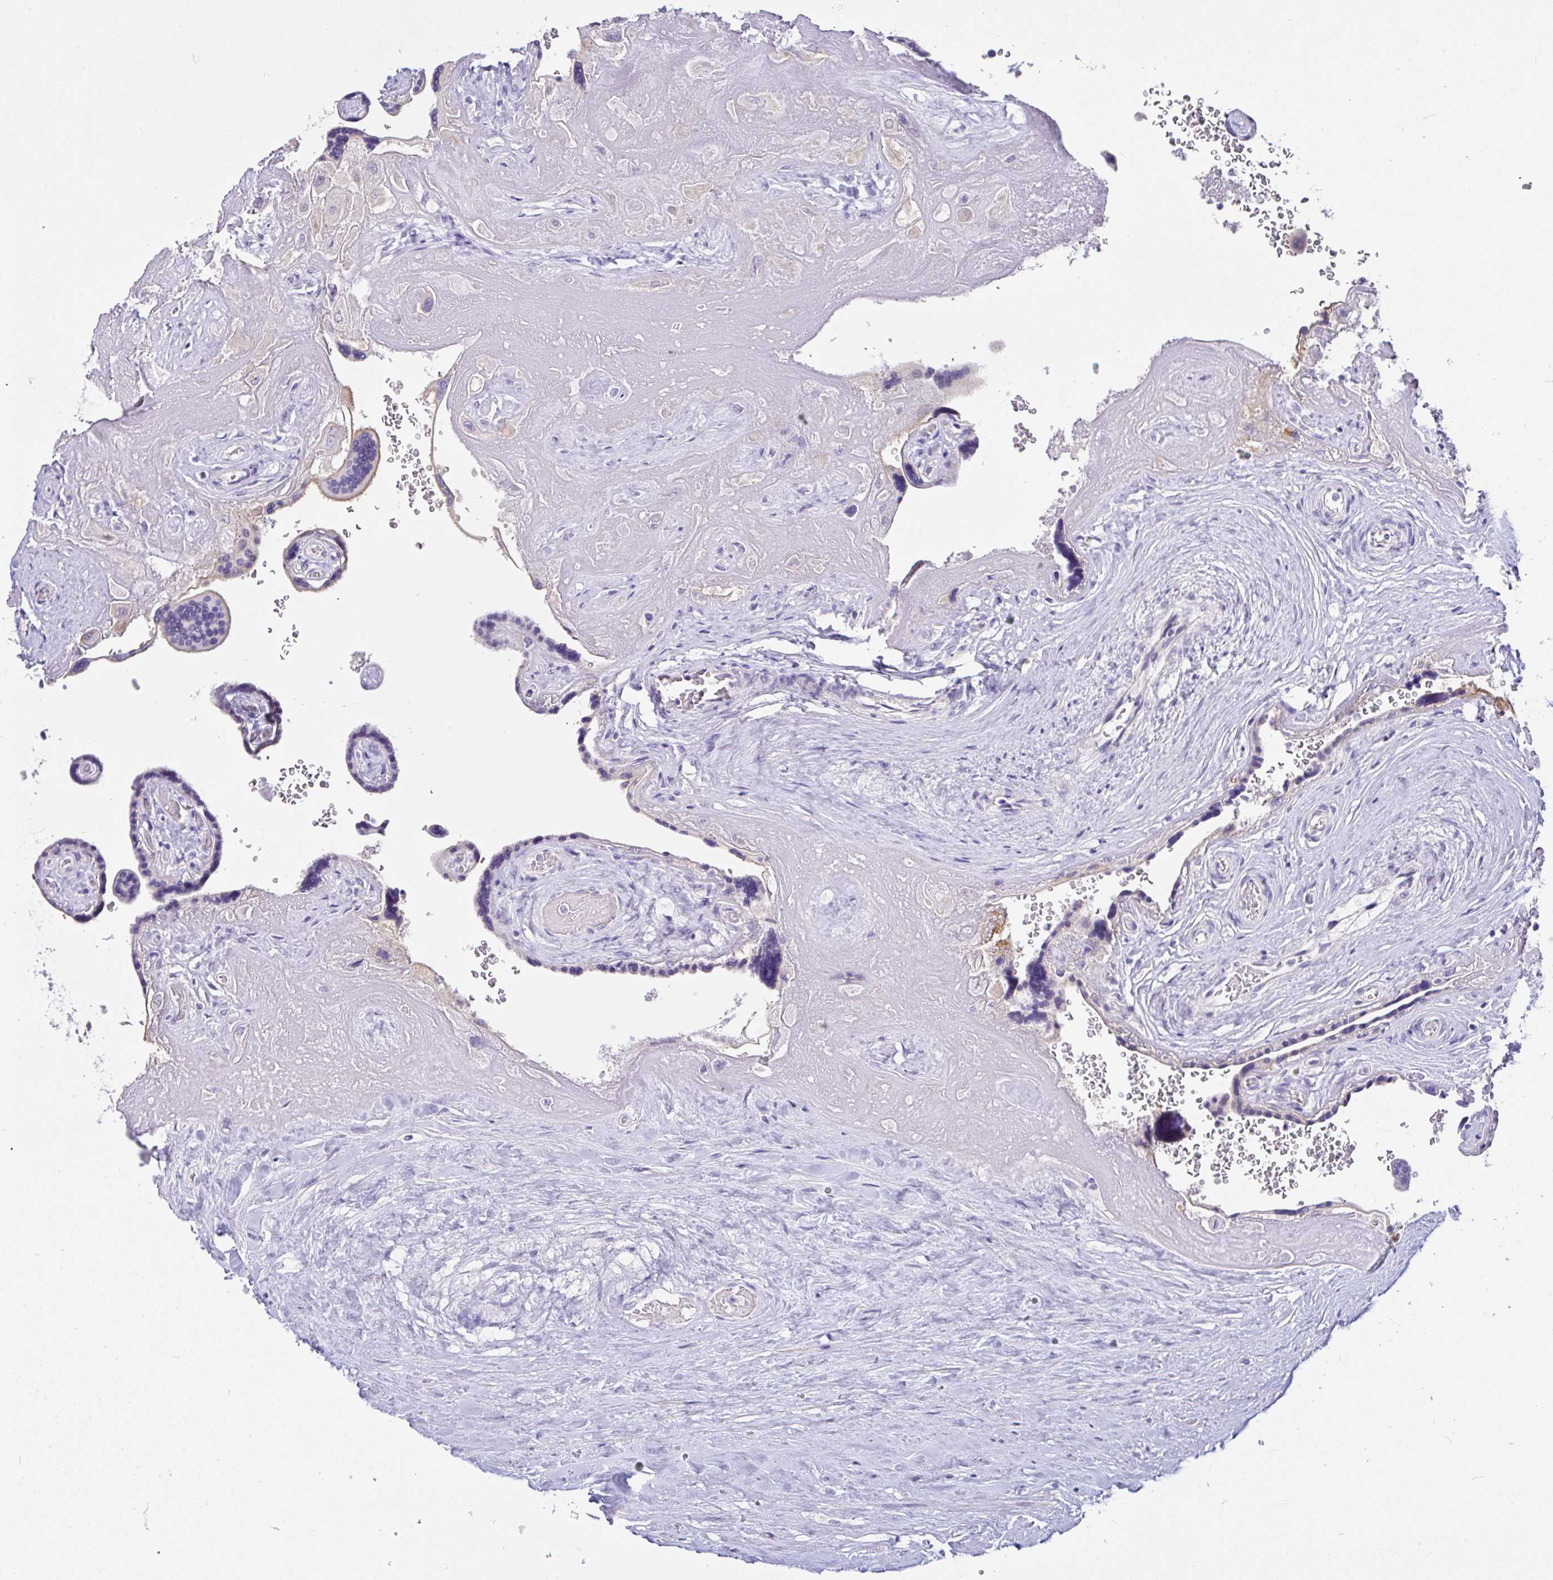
{"staining": {"intensity": "negative", "quantity": "none", "location": "none"}, "tissue": "placenta", "cell_type": "Decidual cells", "image_type": "normal", "snomed": [{"axis": "morphology", "description": "Normal tissue, NOS"}, {"axis": "topography", "description": "Placenta"}], "caption": "DAB immunohistochemical staining of normal human placenta displays no significant positivity in decidual cells. (Immunohistochemistry (ihc), brightfield microscopy, high magnification).", "gene": "SERPINE3", "patient": {"sex": "female", "age": 32}}